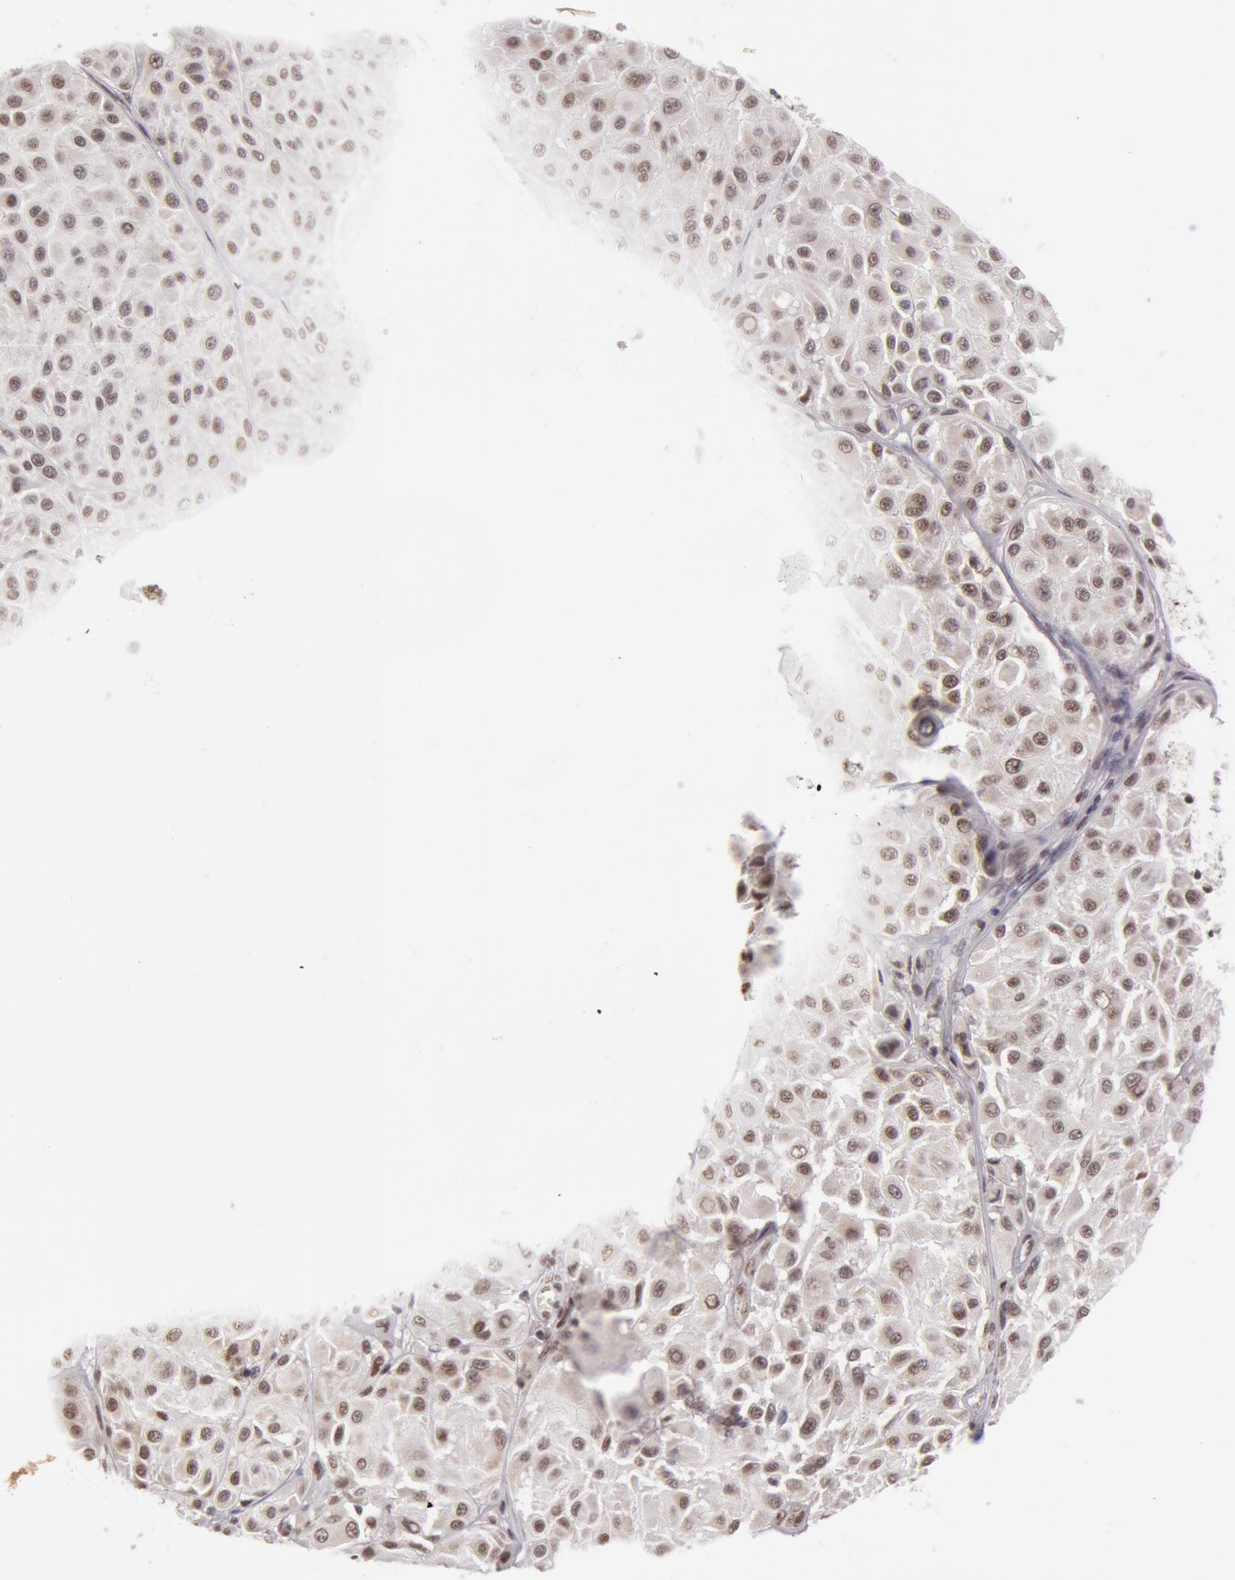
{"staining": {"intensity": "weak", "quantity": ">75%", "location": "cytoplasmic/membranous,nuclear"}, "tissue": "melanoma", "cell_type": "Tumor cells", "image_type": "cancer", "snomed": [{"axis": "morphology", "description": "Malignant melanoma, NOS"}, {"axis": "topography", "description": "Skin"}], "caption": "Immunohistochemical staining of human melanoma shows low levels of weak cytoplasmic/membranous and nuclear expression in approximately >75% of tumor cells. (brown staining indicates protein expression, while blue staining denotes nuclei).", "gene": "VRTN", "patient": {"sex": "male", "age": 36}}